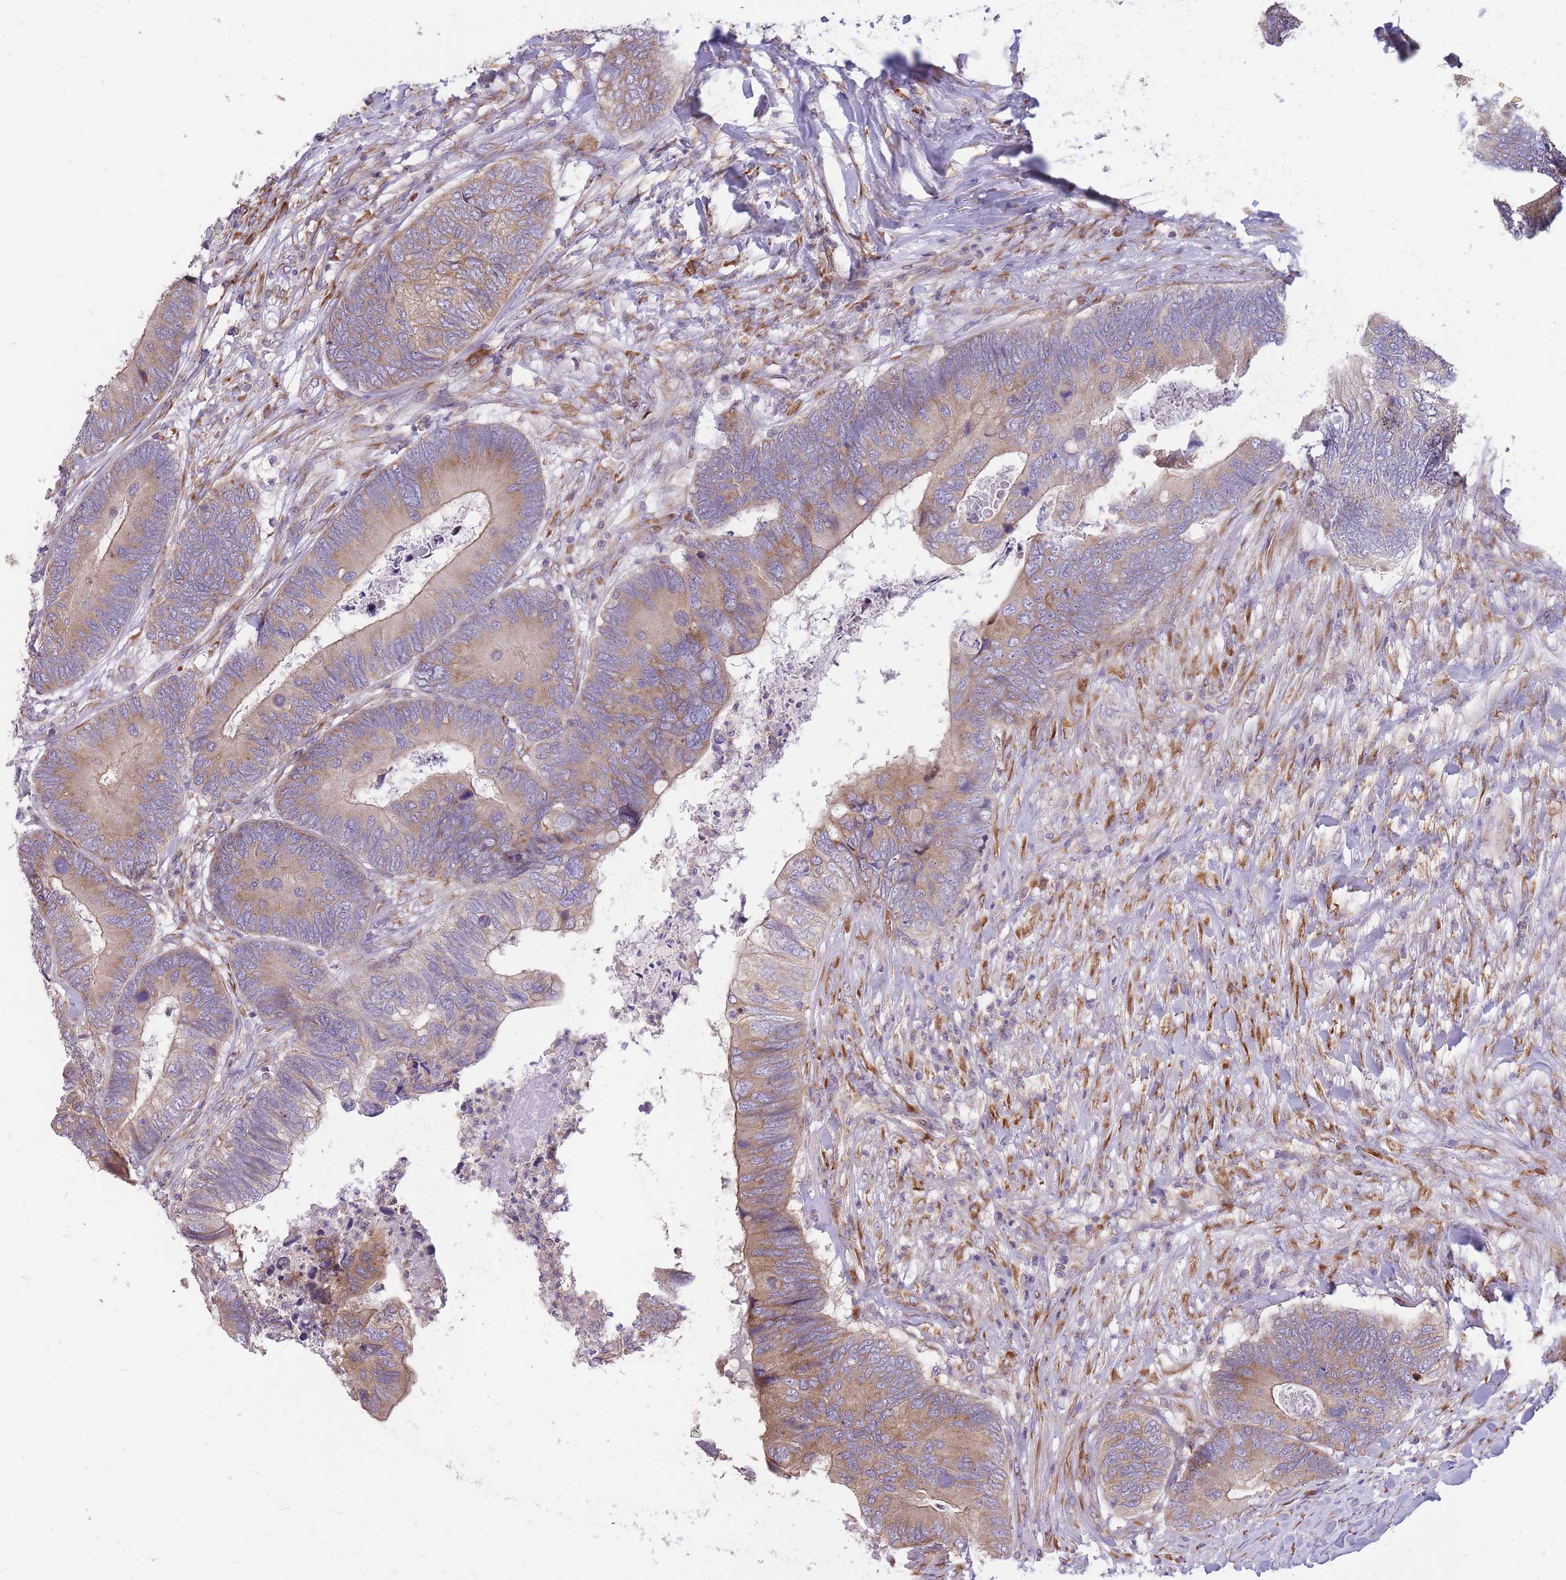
{"staining": {"intensity": "moderate", "quantity": "<25%", "location": "cytoplasmic/membranous"}, "tissue": "colorectal cancer", "cell_type": "Tumor cells", "image_type": "cancer", "snomed": [{"axis": "morphology", "description": "Adenocarcinoma, NOS"}, {"axis": "topography", "description": "Colon"}], "caption": "Tumor cells reveal low levels of moderate cytoplasmic/membranous expression in about <25% of cells in human colorectal adenocarcinoma. Nuclei are stained in blue.", "gene": "GBP7", "patient": {"sex": "female", "age": 67}}